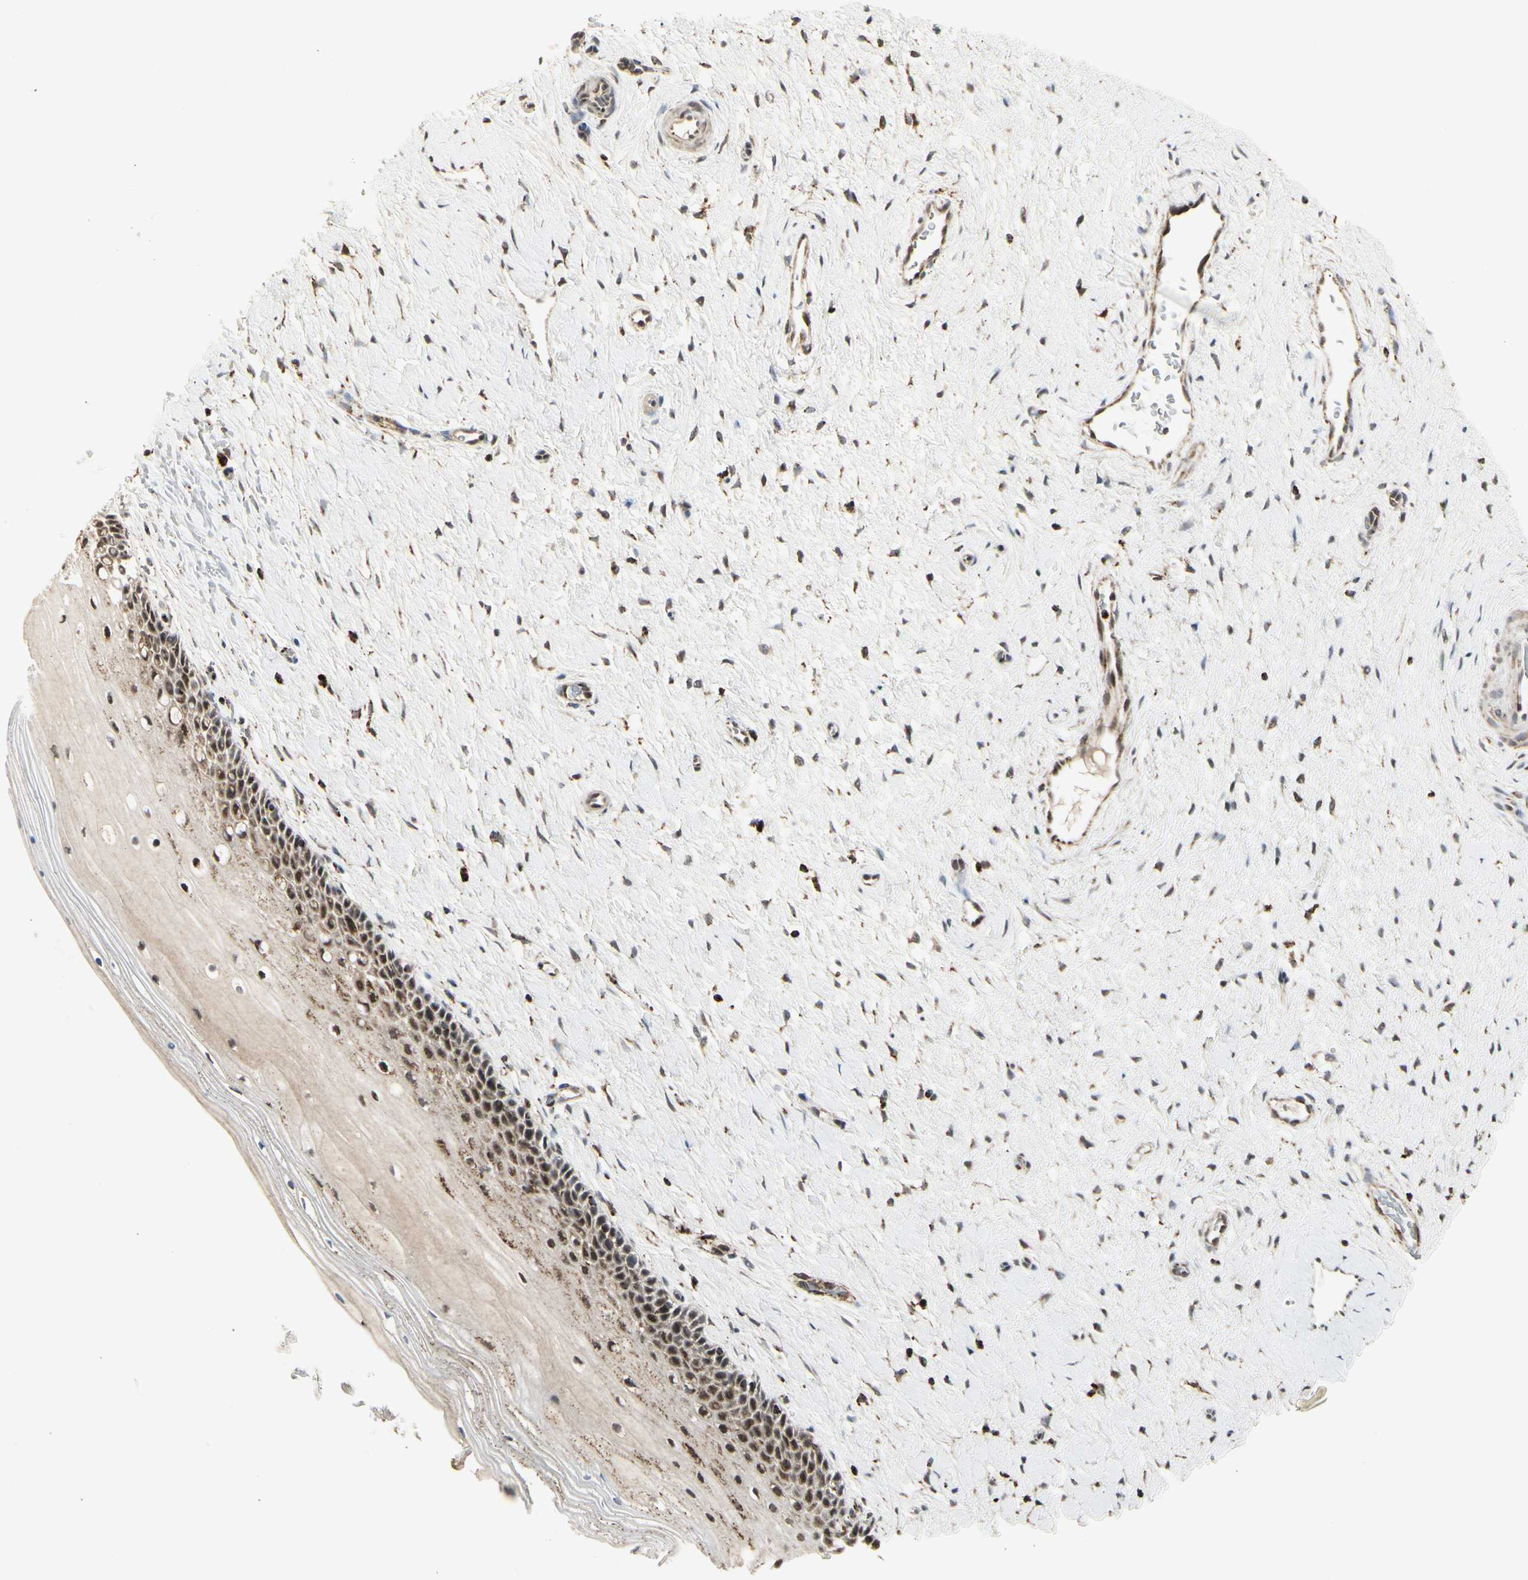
{"staining": {"intensity": "moderate", "quantity": "<25%", "location": "cytoplasmic/membranous"}, "tissue": "cervix", "cell_type": "Glandular cells", "image_type": "normal", "snomed": [{"axis": "morphology", "description": "Normal tissue, NOS"}, {"axis": "topography", "description": "Cervix"}], "caption": "Brown immunohistochemical staining in normal human cervix exhibits moderate cytoplasmic/membranous positivity in about <25% of glandular cells. The staining was performed using DAB to visualize the protein expression in brown, while the nuclei were stained in blue with hematoxylin (Magnification: 20x).", "gene": "TMEM176A", "patient": {"sex": "female", "age": 39}}